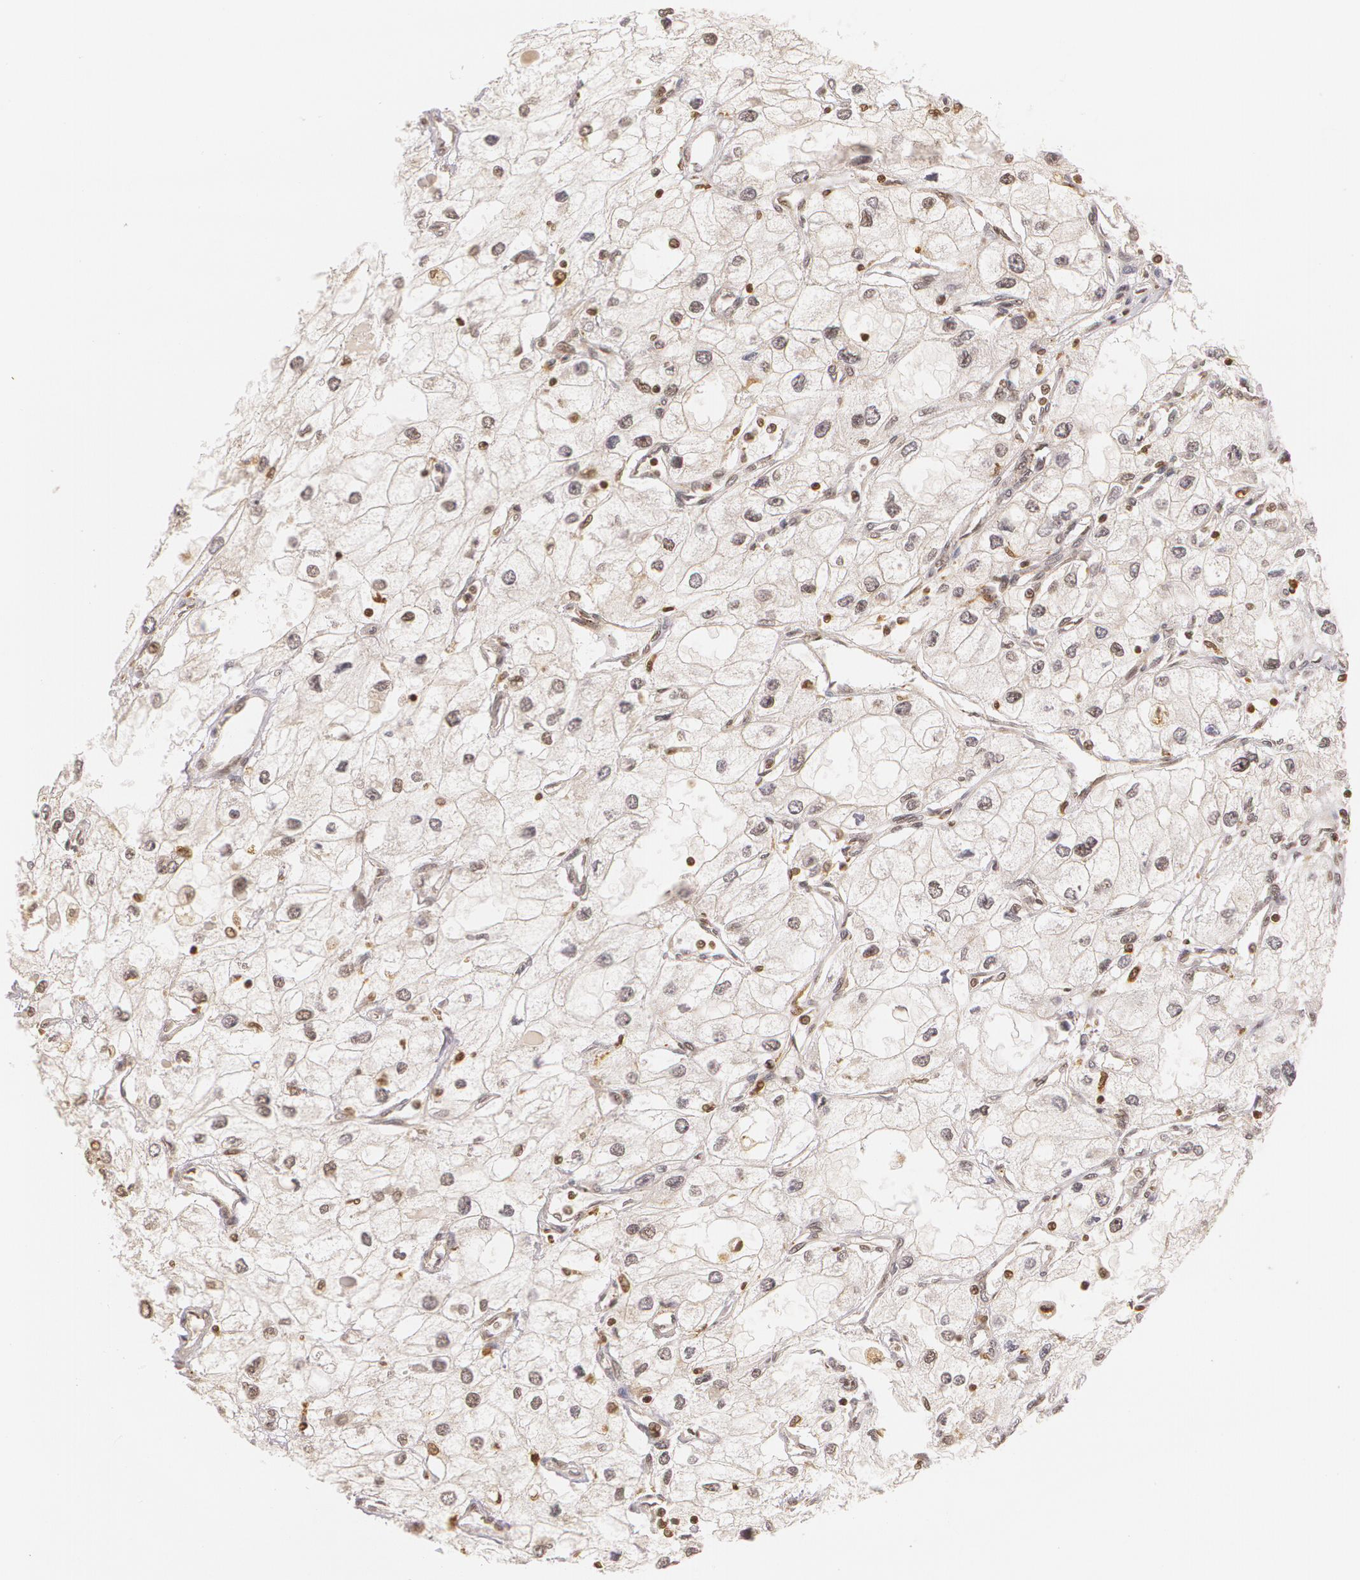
{"staining": {"intensity": "weak", "quantity": "25%-75%", "location": "nuclear"}, "tissue": "renal cancer", "cell_type": "Tumor cells", "image_type": "cancer", "snomed": [{"axis": "morphology", "description": "Adenocarcinoma, NOS"}, {"axis": "topography", "description": "Kidney"}], "caption": "Renal adenocarcinoma tissue displays weak nuclear expression in approximately 25%-75% of tumor cells", "gene": "VAV3", "patient": {"sex": "male", "age": 57}}